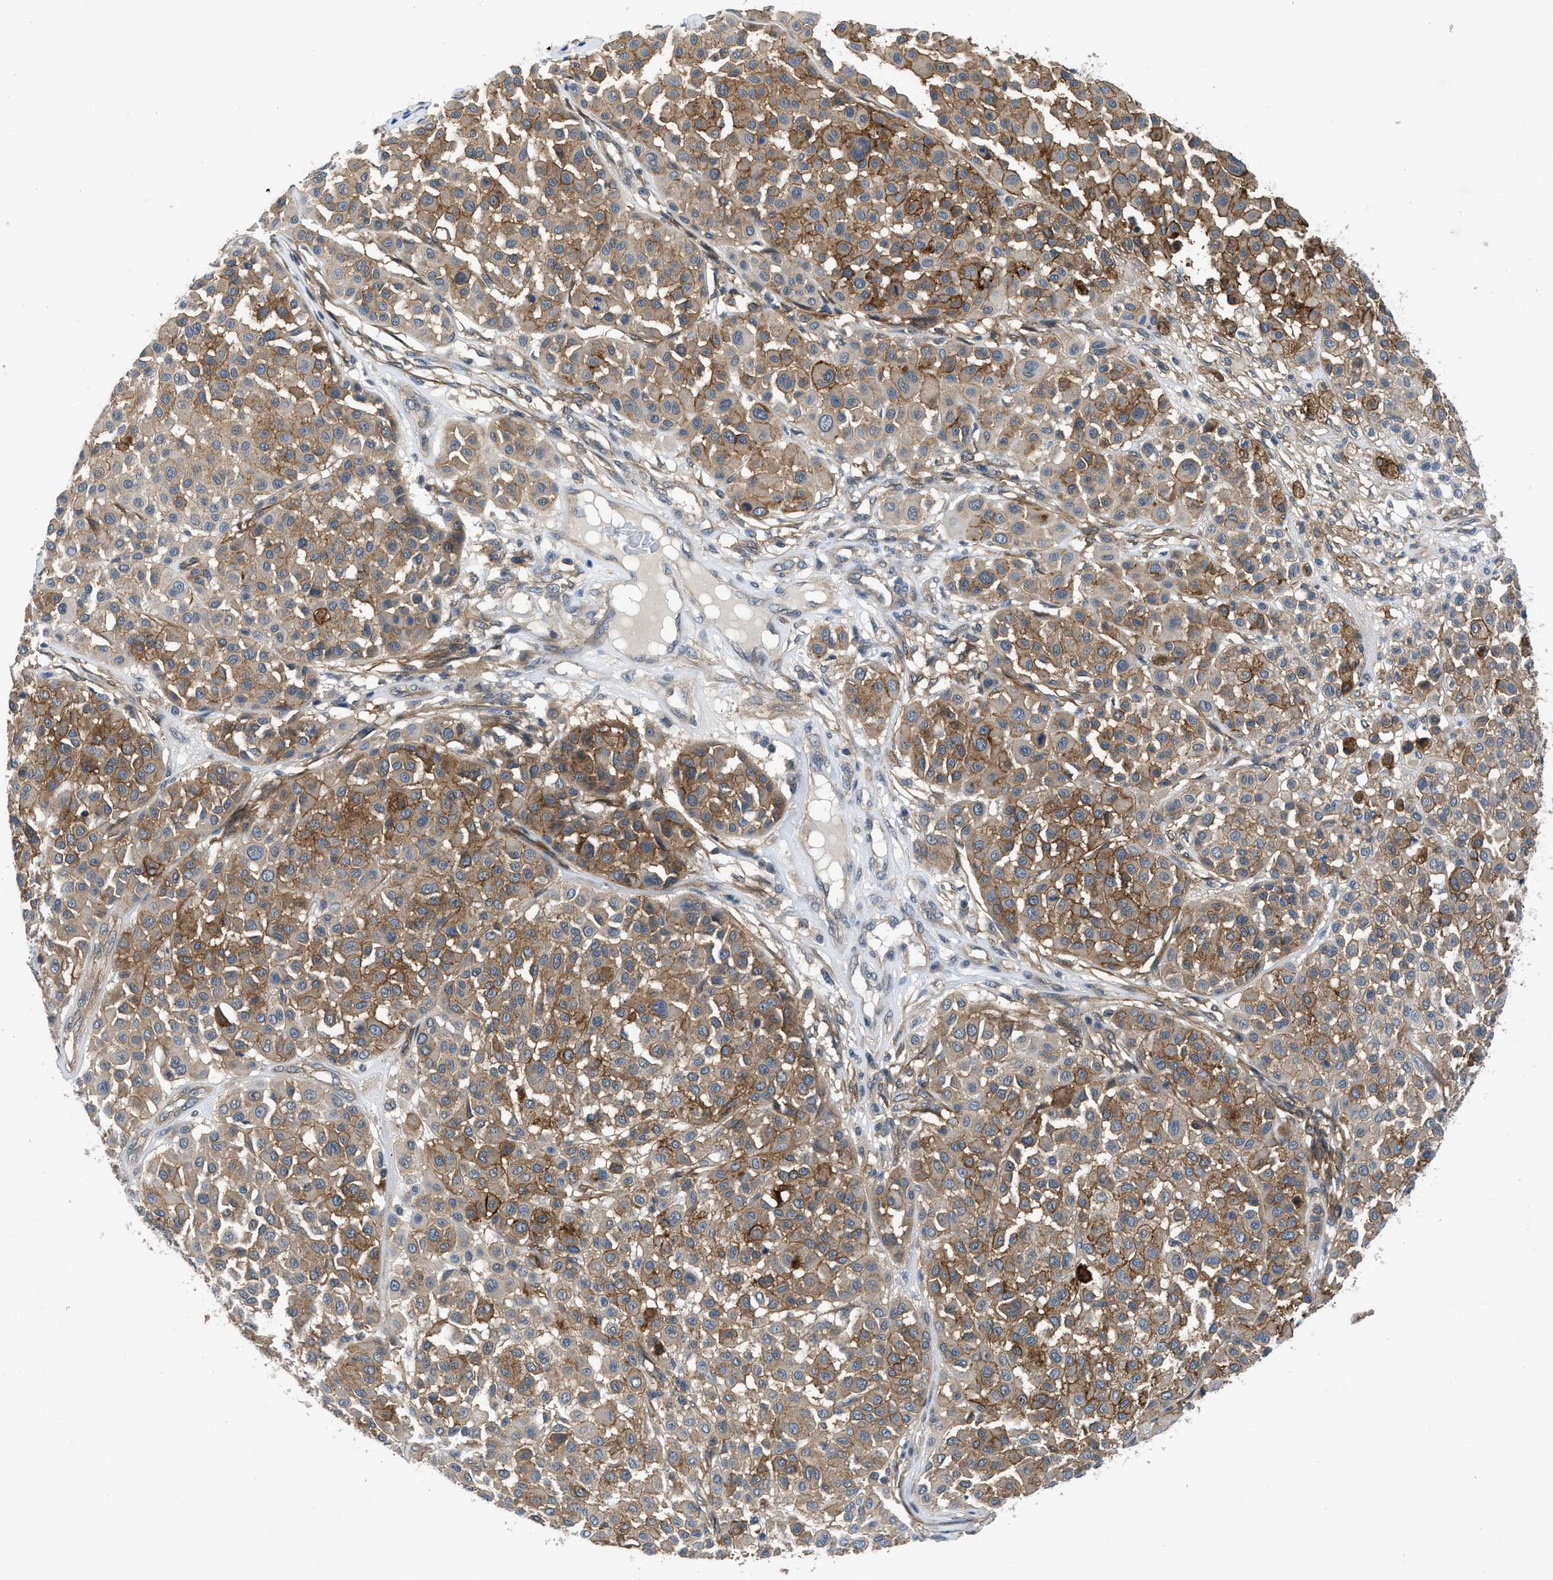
{"staining": {"intensity": "moderate", "quantity": ">75%", "location": "cytoplasmic/membranous"}, "tissue": "melanoma", "cell_type": "Tumor cells", "image_type": "cancer", "snomed": [{"axis": "morphology", "description": "Malignant melanoma, Metastatic site"}, {"axis": "topography", "description": "Soft tissue"}], "caption": "High-power microscopy captured an immunohistochemistry histopathology image of melanoma, revealing moderate cytoplasmic/membranous staining in about >75% of tumor cells.", "gene": "PANX1", "patient": {"sex": "male", "age": 41}}